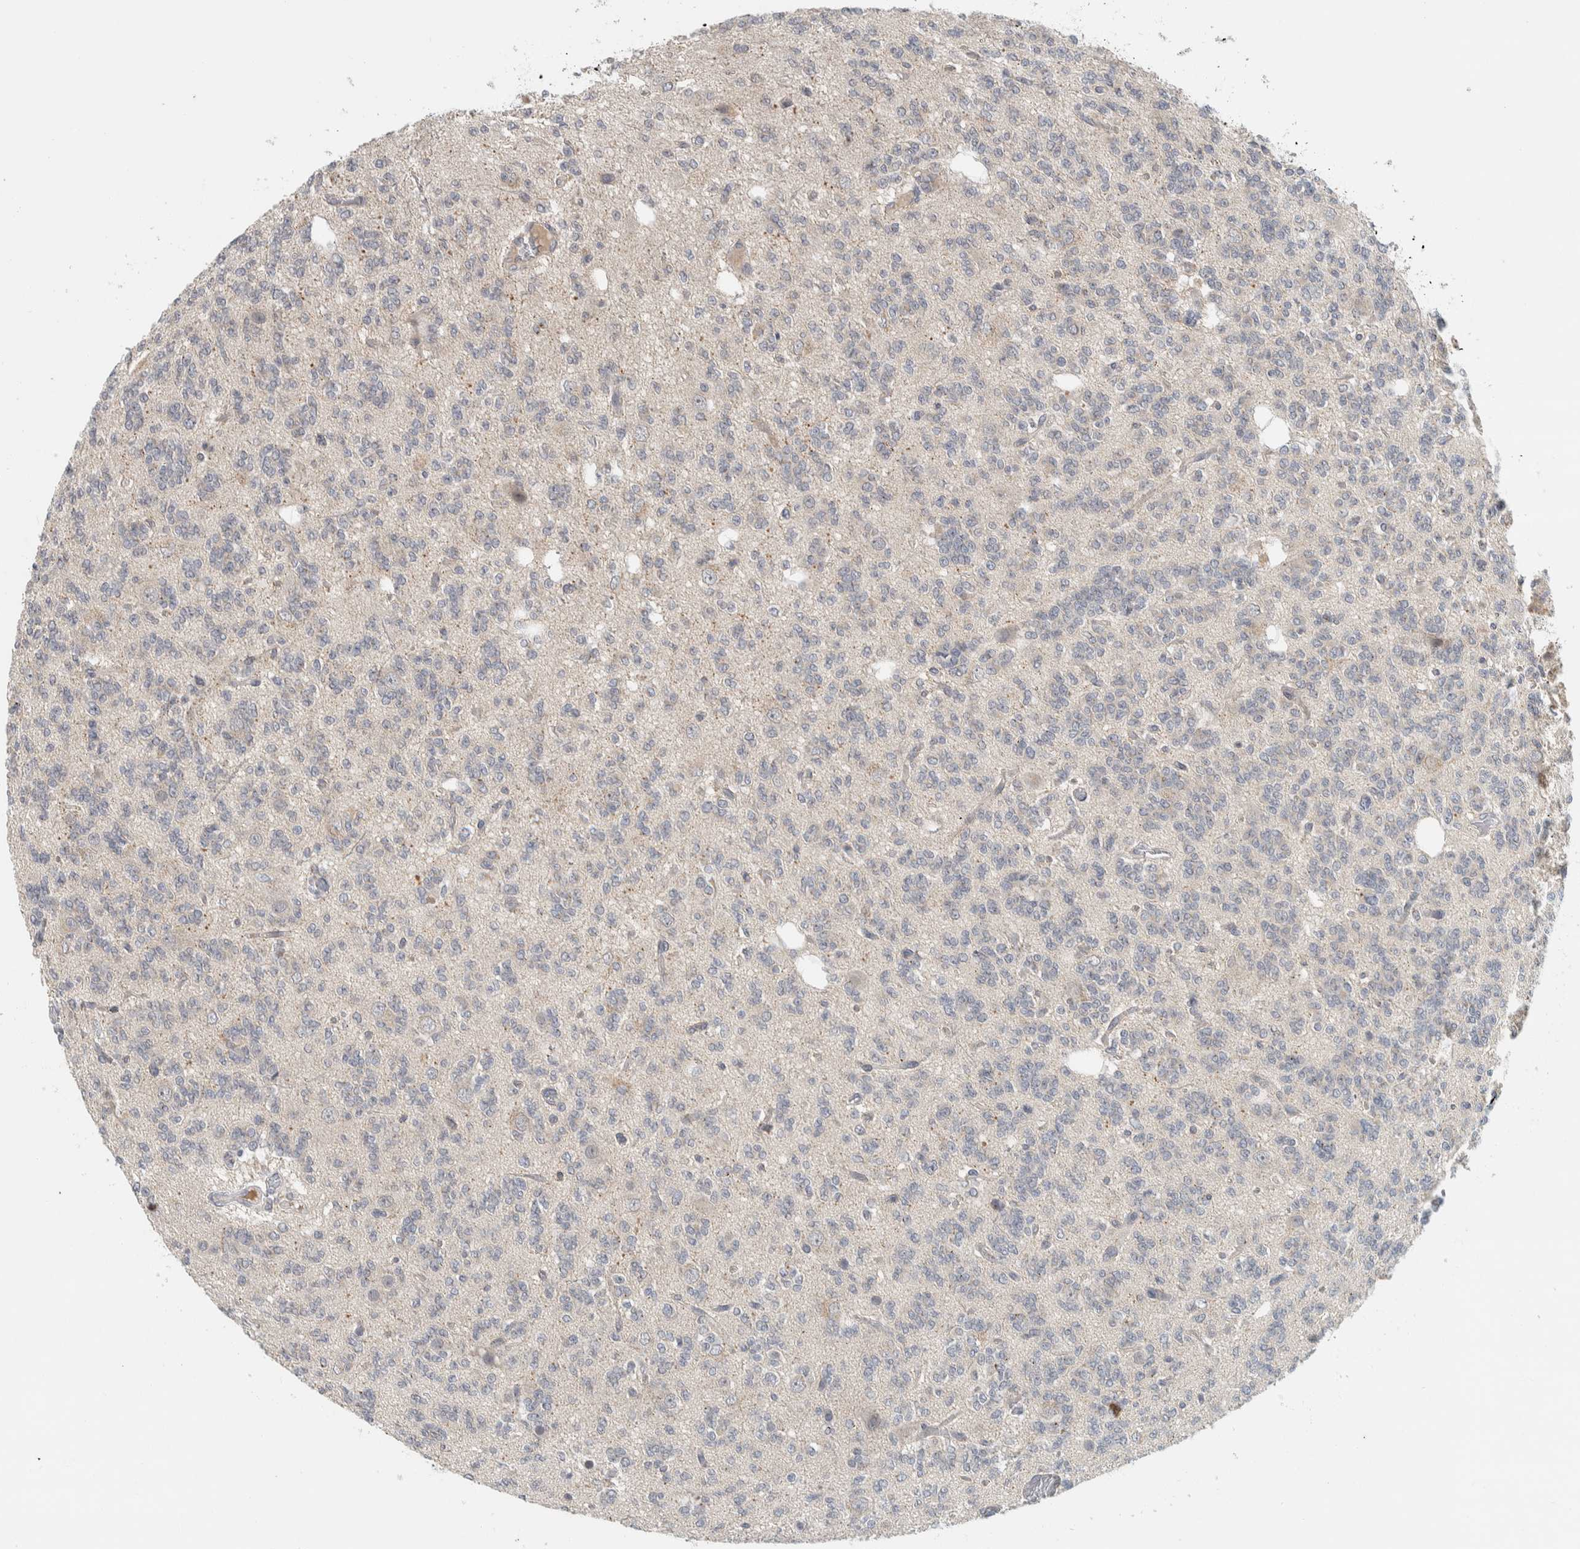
{"staining": {"intensity": "negative", "quantity": "none", "location": "none"}, "tissue": "glioma", "cell_type": "Tumor cells", "image_type": "cancer", "snomed": [{"axis": "morphology", "description": "Glioma, malignant, Low grade"}, {"axis": "topography", "description": "Brain"}], "caption": "Immunohistochemical staining of human malignant glioma (low-grade) displays no significant staining in tumor cells.", "gene": "AFP", "patient": {"sex": "male", "age": 38}}